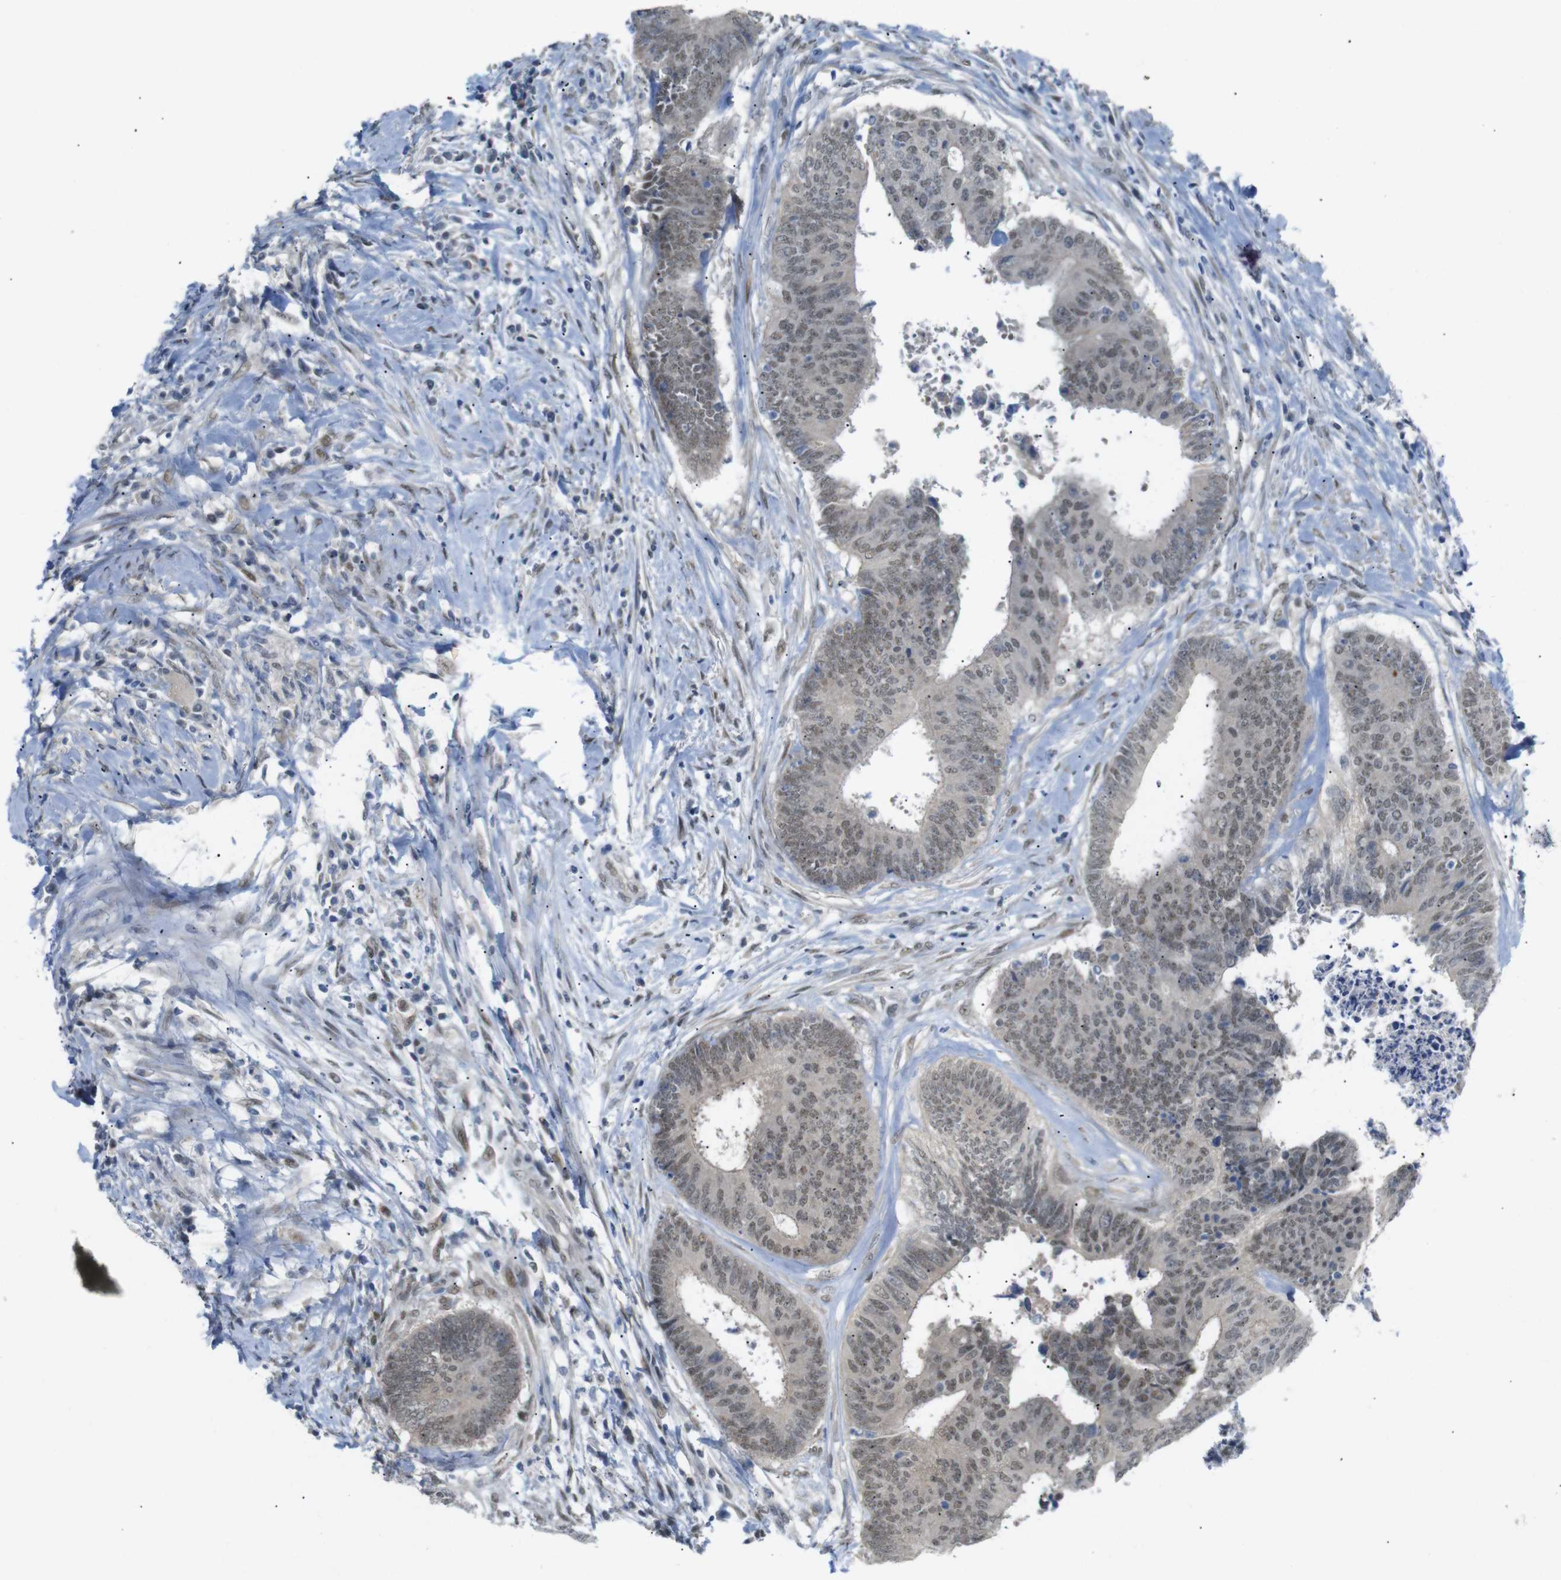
{"staining": {"intensity": "moderate", "quantity": ">75%", "location": "nuclear"}, "tissue": "colorectal cancer", "cell_type": "Tumor cells", "image_type": "cancer", "snomed": [{"axis": "morphology", "description": "Adenocarcinoma, NOS"}, {"axis": "topography", "description": "Rectum"}], "caption": "Protein analysis of colorectal adenocarcinoma tissue demonstrates moderate nuclear positivity in about >75% of tumor cells.", "gene": "GPR158", "patient": {"sex": "male", "age": 72}}